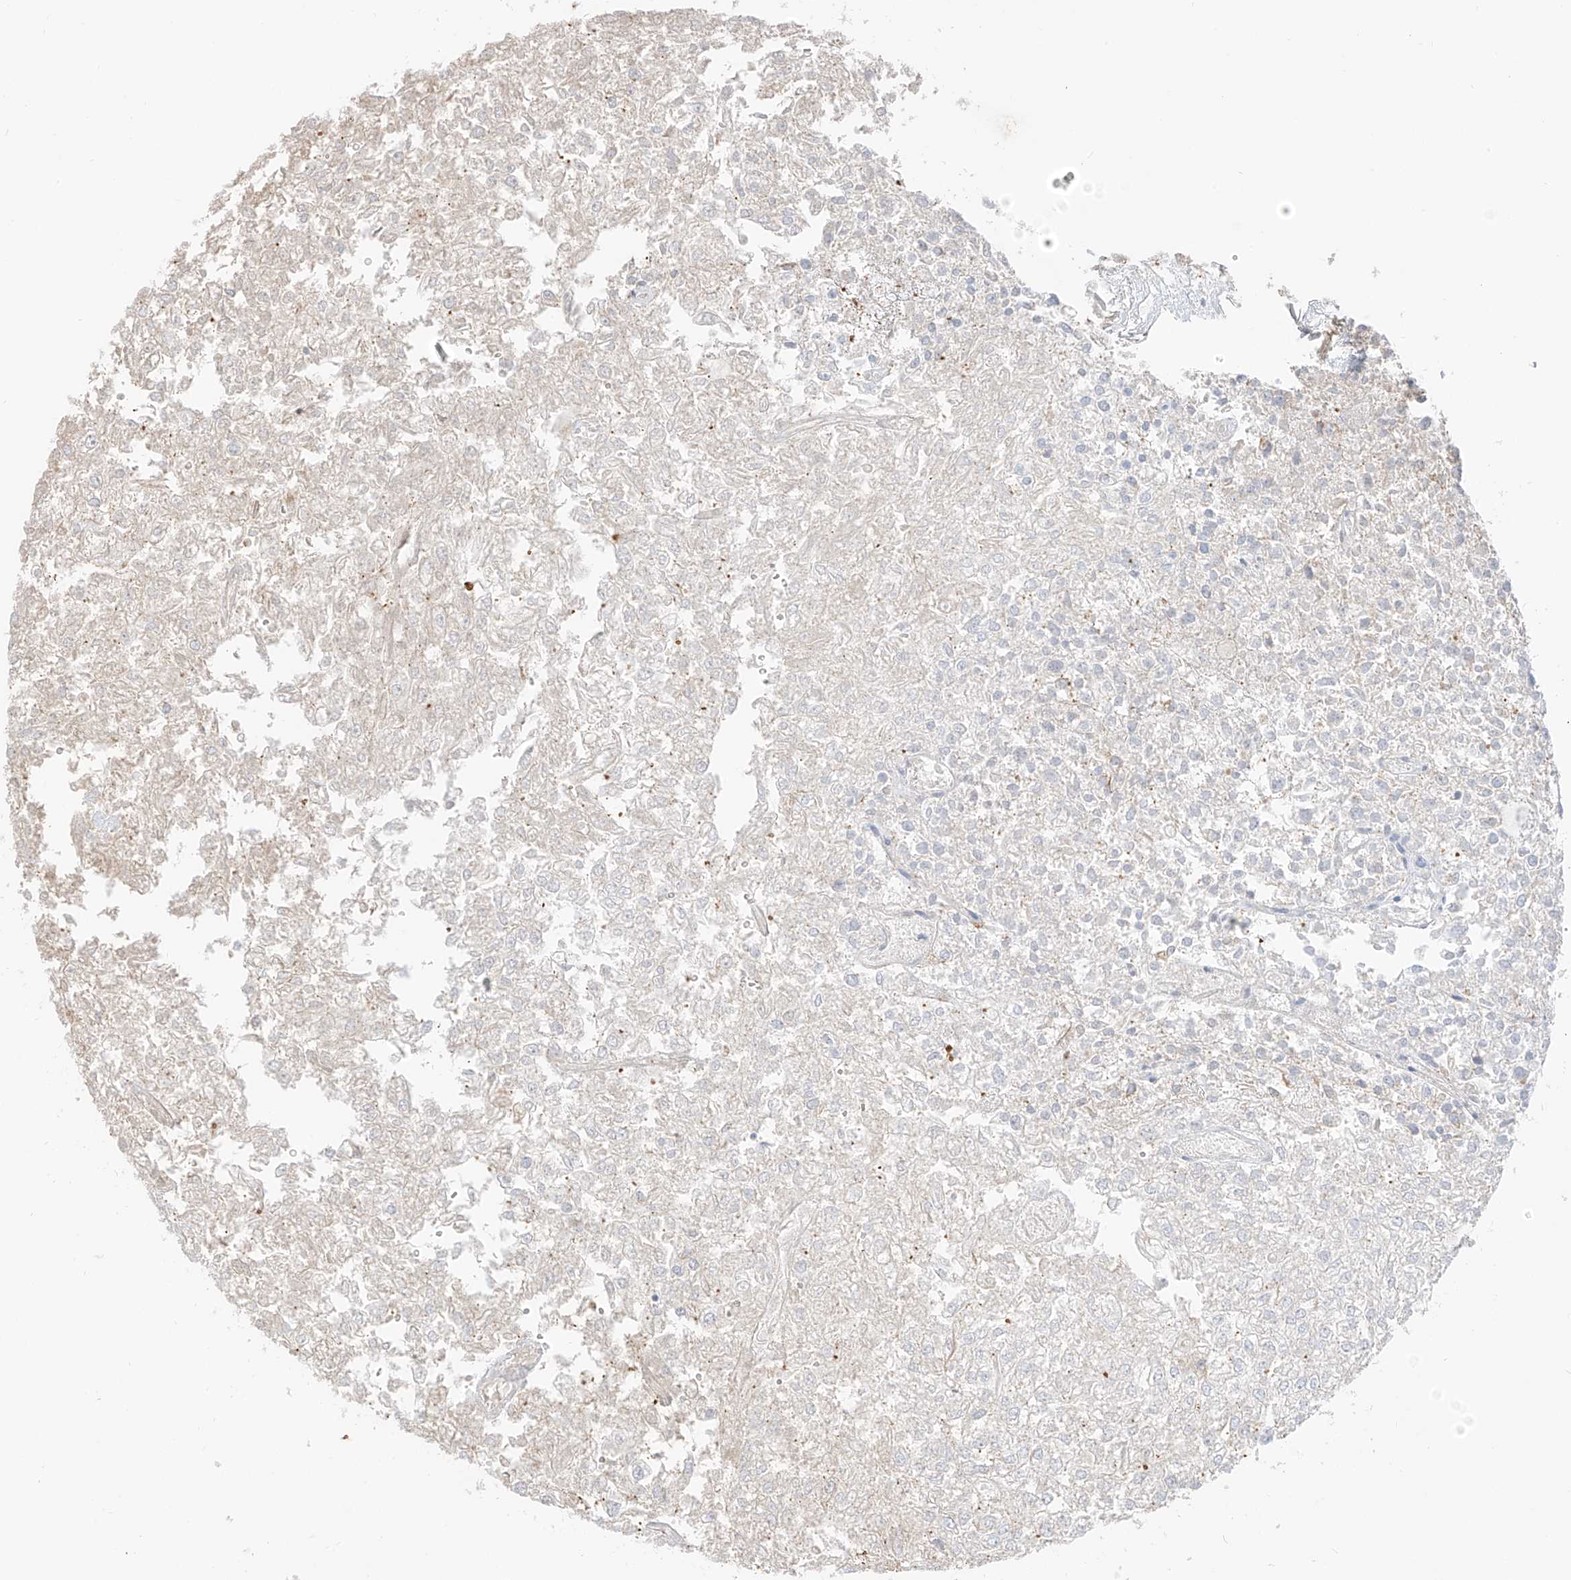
{"staining": {"intensity": "negative", "quantity": "none", "location": "none"}, "tissue": "renal cancer", "cell_type": "Tumor cells", "image_type": "cancer", "snomed": [{"axis": "morphology", "description": "Adenocarcinoma, NOS"}, {"axis": "topography", "description": "Kidney"}], "caption": "This is a photomicrograph of IHC staining of renal cancer, which shows no expression in tumor cells.", "gene": "ETHE1", "patient": {"sex": "female", "age": 54}}